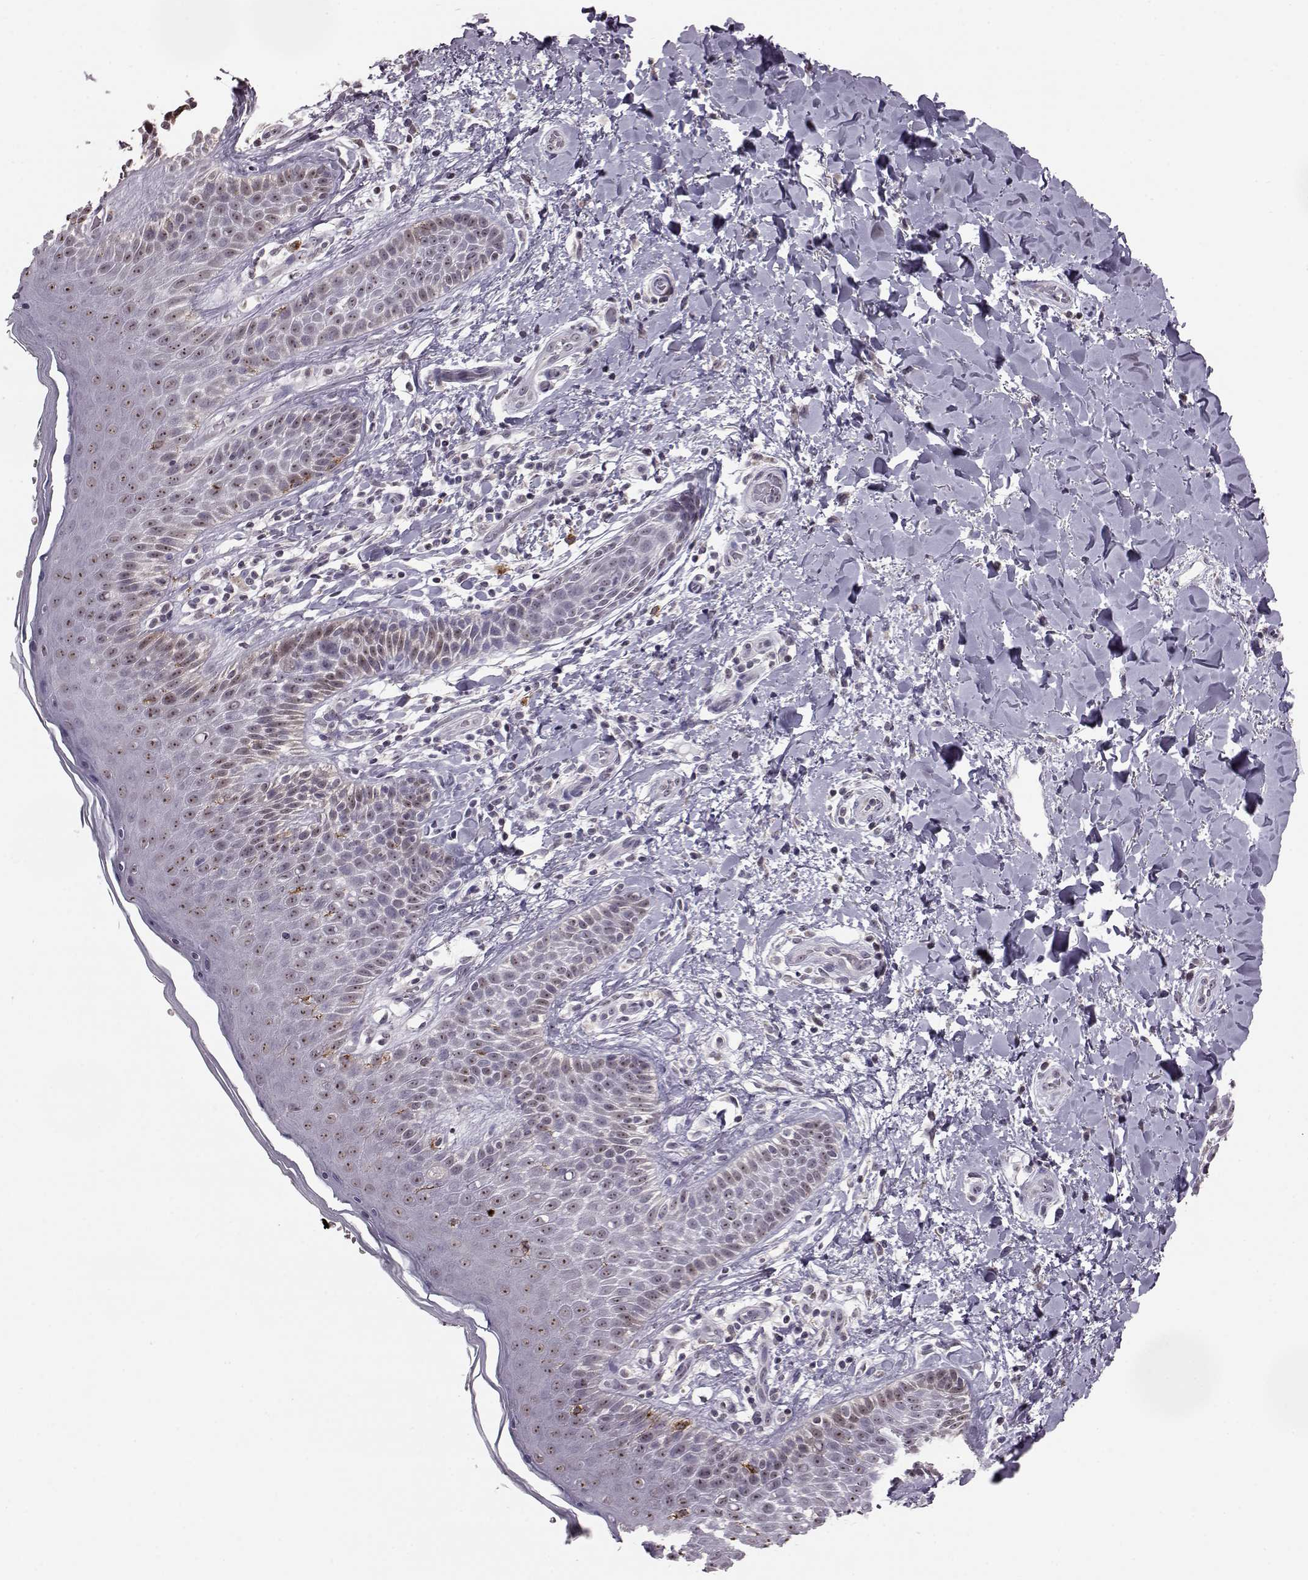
{"staining": {"intensity": "moderate", "quantity": ">75%", "location": "nuclear"}, "tissue": "skin", "cell_type": "Epidermal cells", "image_type": "normal", "snomed": [{"axis": "morphology", "description": "Normal tissue, NOS"}, {"axis": "topography", "description": "Anal"}], "caption": "Human skin stained for a protein (brown) displays moderate nuclear positive positivity in approximately >75% of epidermal cells.", "gene": "ALDH3A1", "patient": {"sex": "male", "age": 36}}